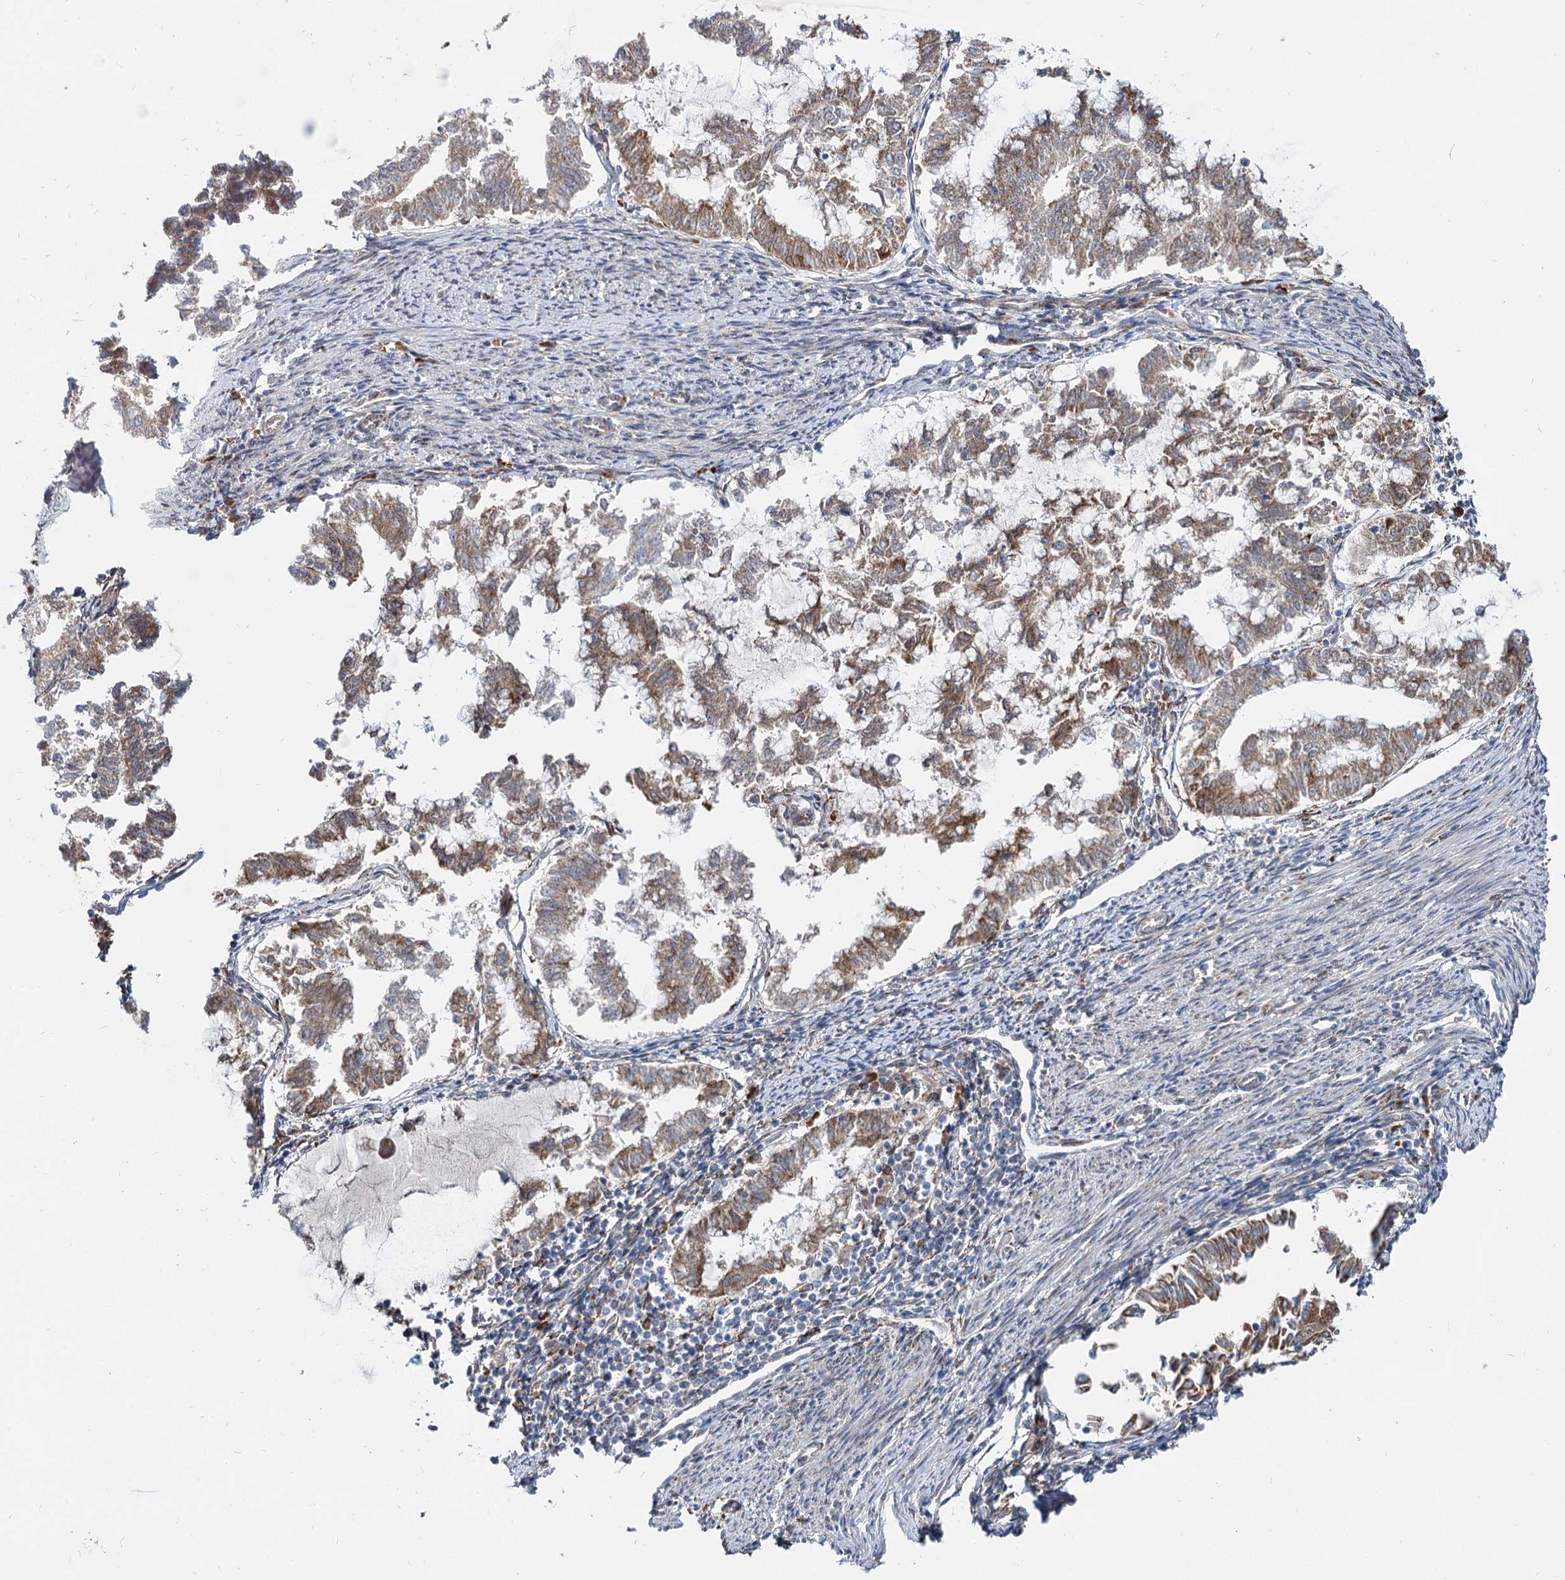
{"staining": {"intensity": "moderate", "quantity": "25%-75%", "location": "cytoplasmic/membranous"}, "tissue": "endometrial cancer", "cell_type": "Tumor cells", "image_type": "cancer", "snomed": [{"axis": "morphology", "description": "Adenocarcinoma, NOS"}, {"axis": "topography", "description": "Endometrium"}], "caption": "IHC photomicrograph of neoplastic tissue: adenocarcinoma (endometrial) stained using immunohistochemistry displays medium levels of moderate protein expression localized specifically in the cytoplasmic/membranous of tumor cells, appearing as a cytoplasmic/membranous brown color.", "gene": "SPART", "patient": {"sex": "female", "age": 79}}